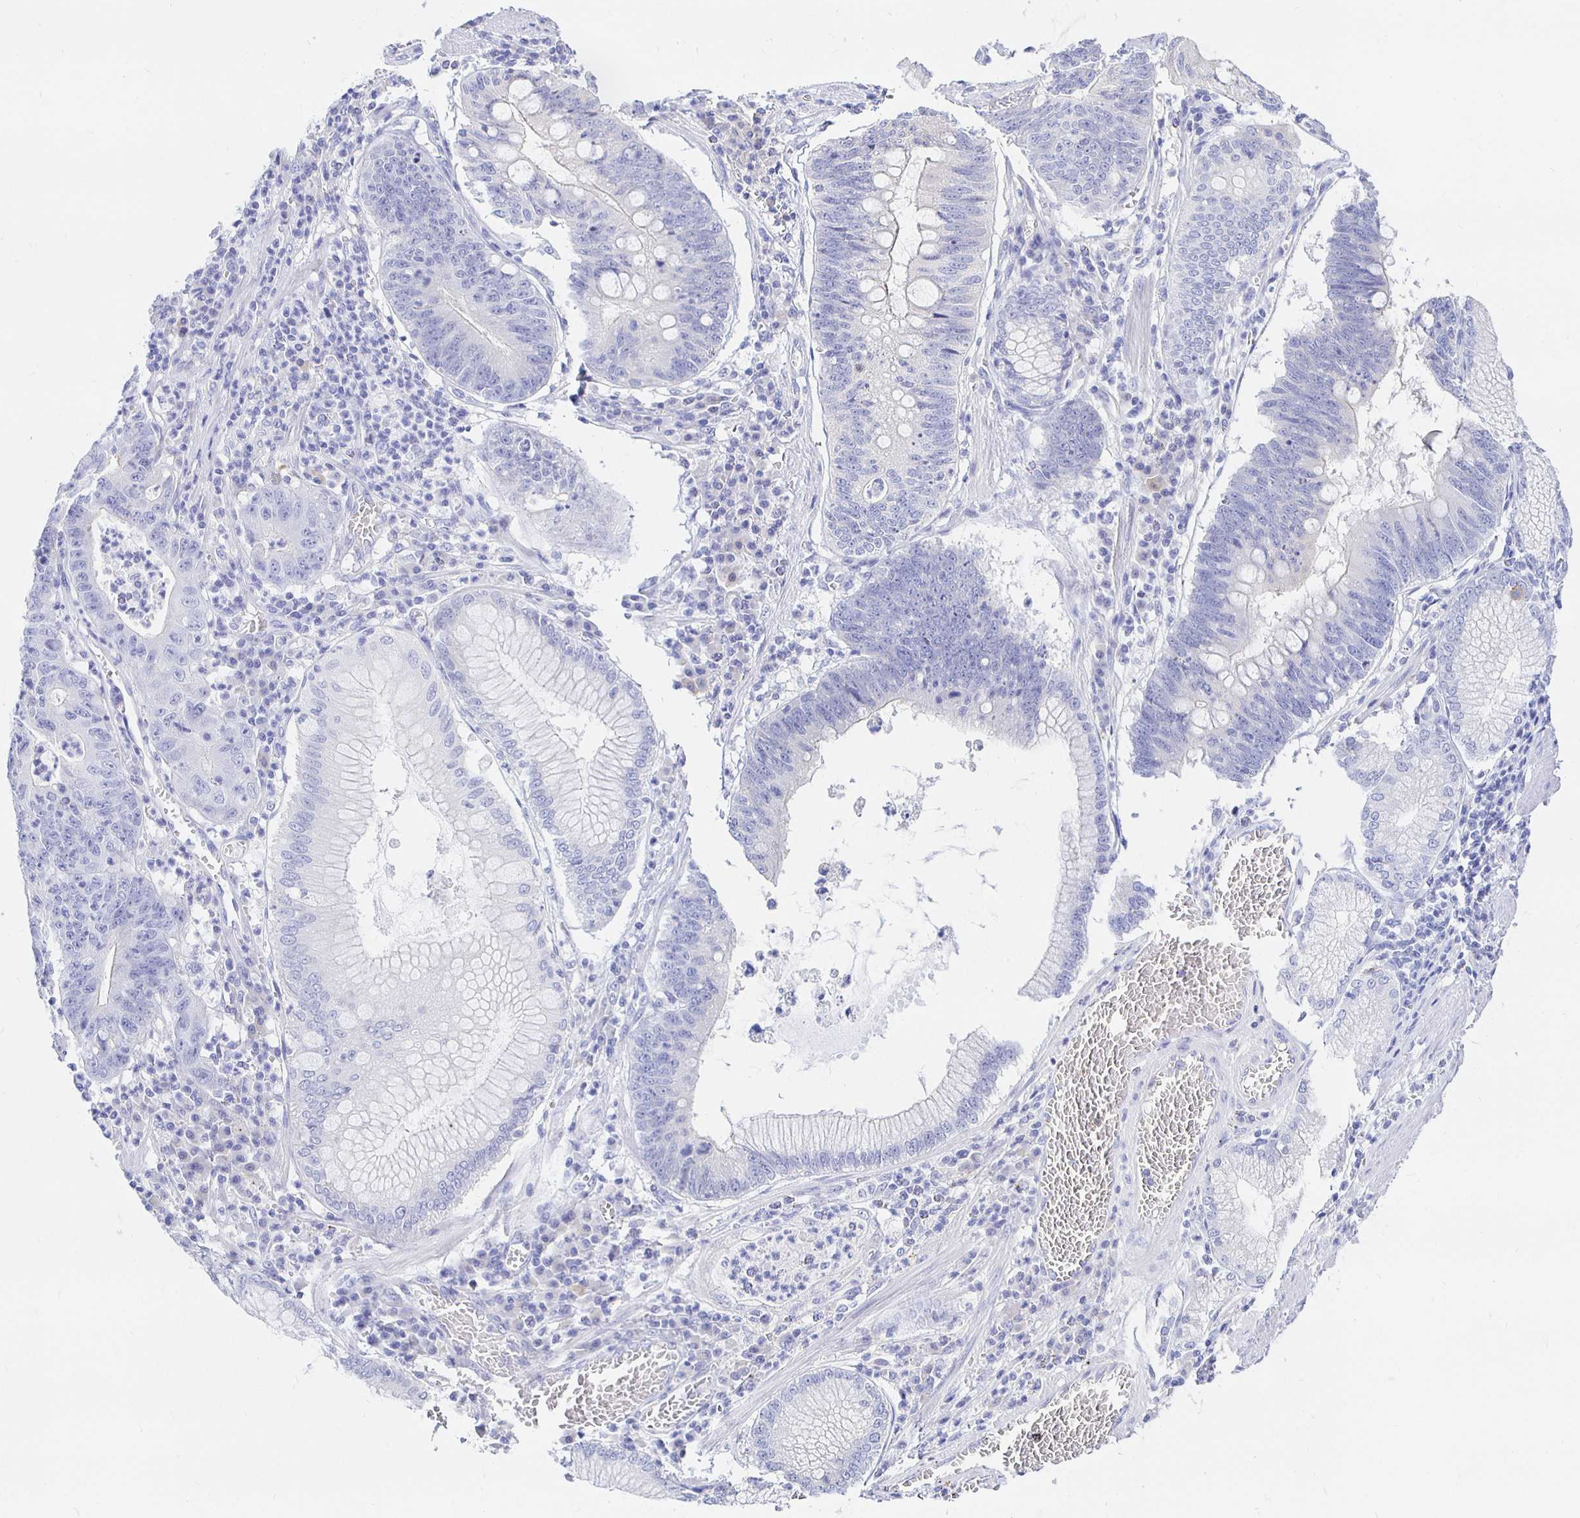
{"staining": {"intensity": "negative", "quantity": "none", "location": "none"}, "tissue": "stomach cancer", "cell_type": "Tumor cells", "image_type": "cancer", "snomed": [{"axis": "morphology", "description": "Adenocarcinoma, NOS"}, {"axis": "topography", "description": "Stomach"}], "caption": "A micrograph of adenocarcinoma (stomach) stained for a protein demonstrates no brown staining in tumor cells. (Brightfield microscopy of DAB (3,3'-diaminobenzidine) IHC at high magnification).", "gene": "UMOD", "patient": {"sex": "male", "age": 59}}